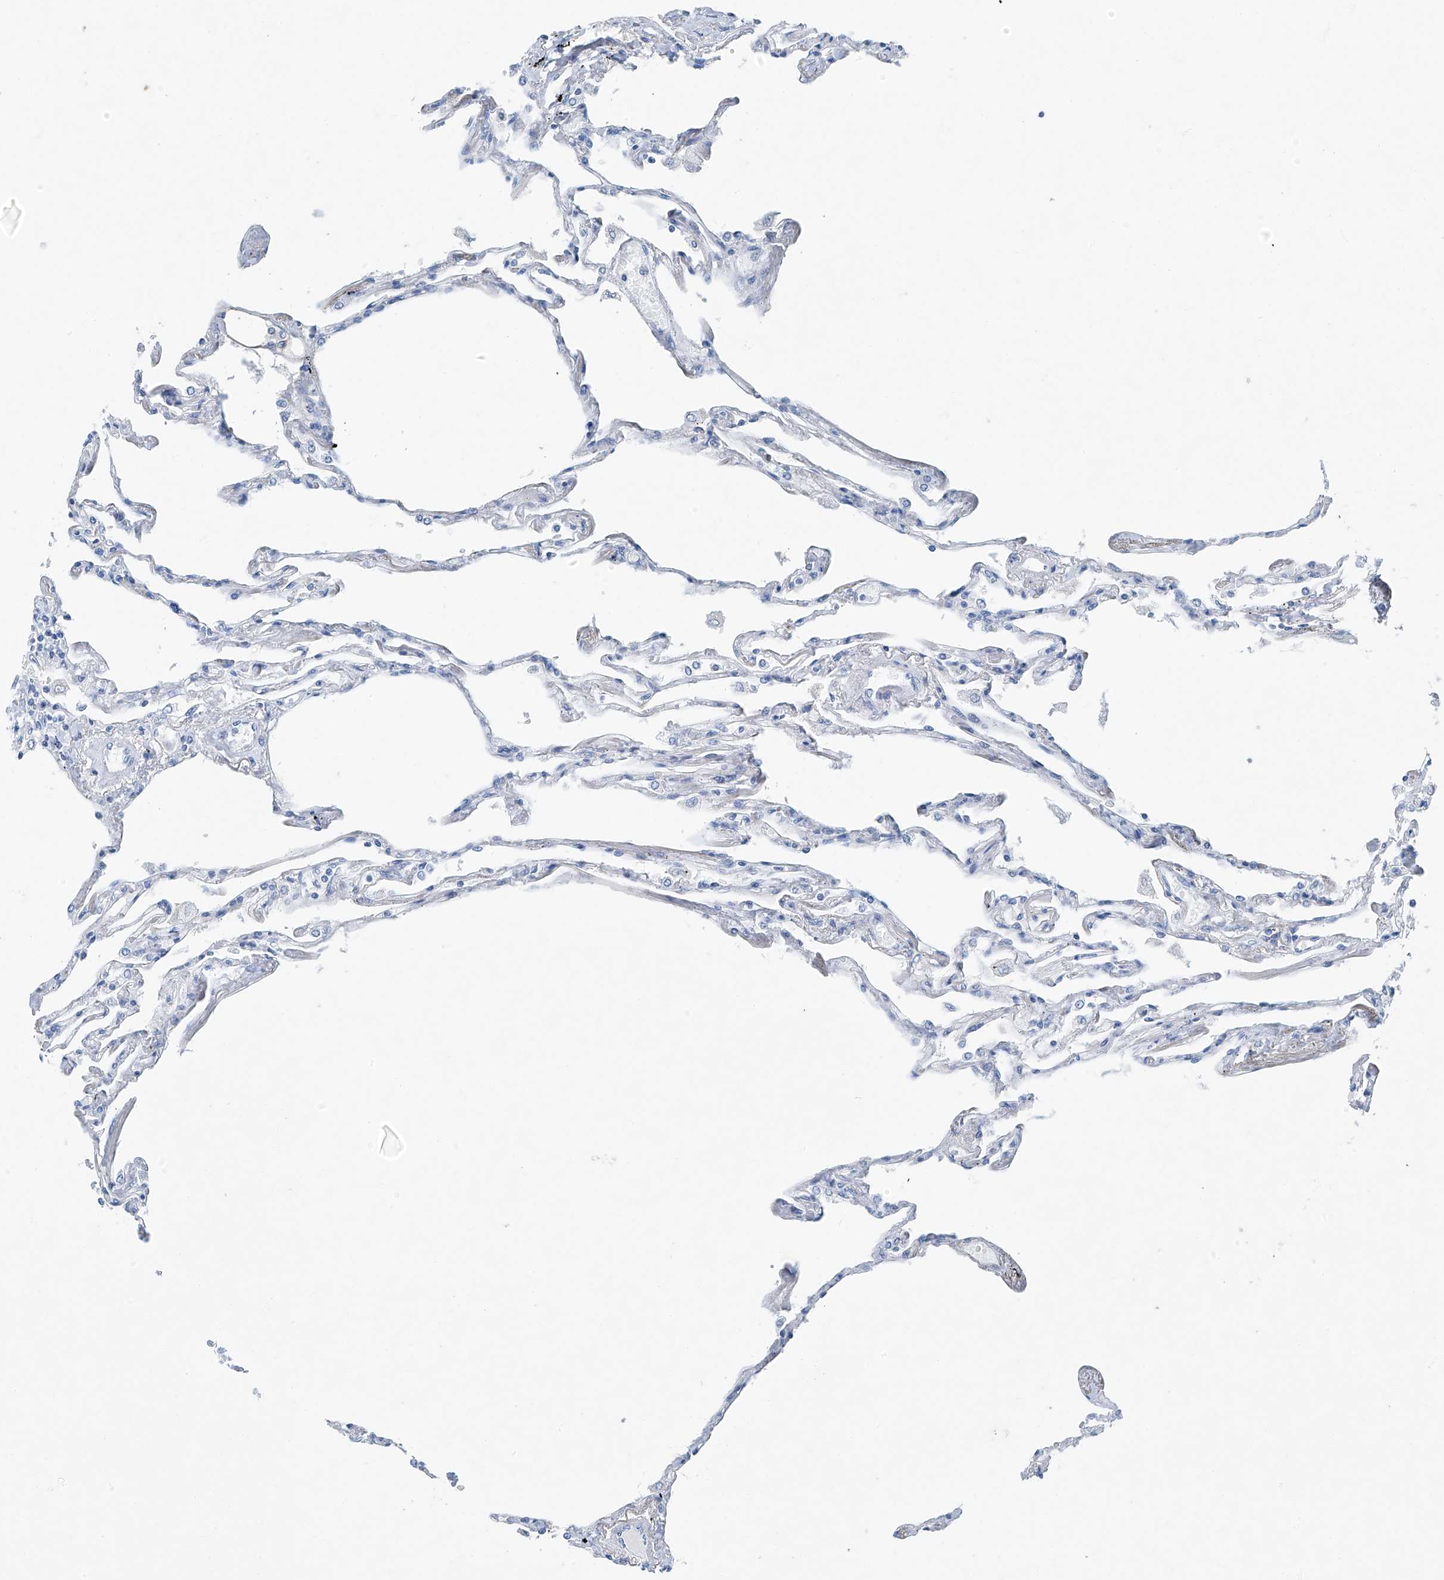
{"staining": {"intensity": "negative", "quantity": "none", "location": "none"}, "tissue": "lung", "cell_type": "Alveolar cells", "image_type": "normal", "snomed": [{"axis": "morphology", "description": "Normal tissue, NOS"}, {"axis": "topography", "description": "Lung"}], "caption": "Immunohistochemistry (IHC) of normal human lung shows no staining in alveolar cells.", "gene": "C1orf87", "patient": {"sex": "female", "age": 67}}